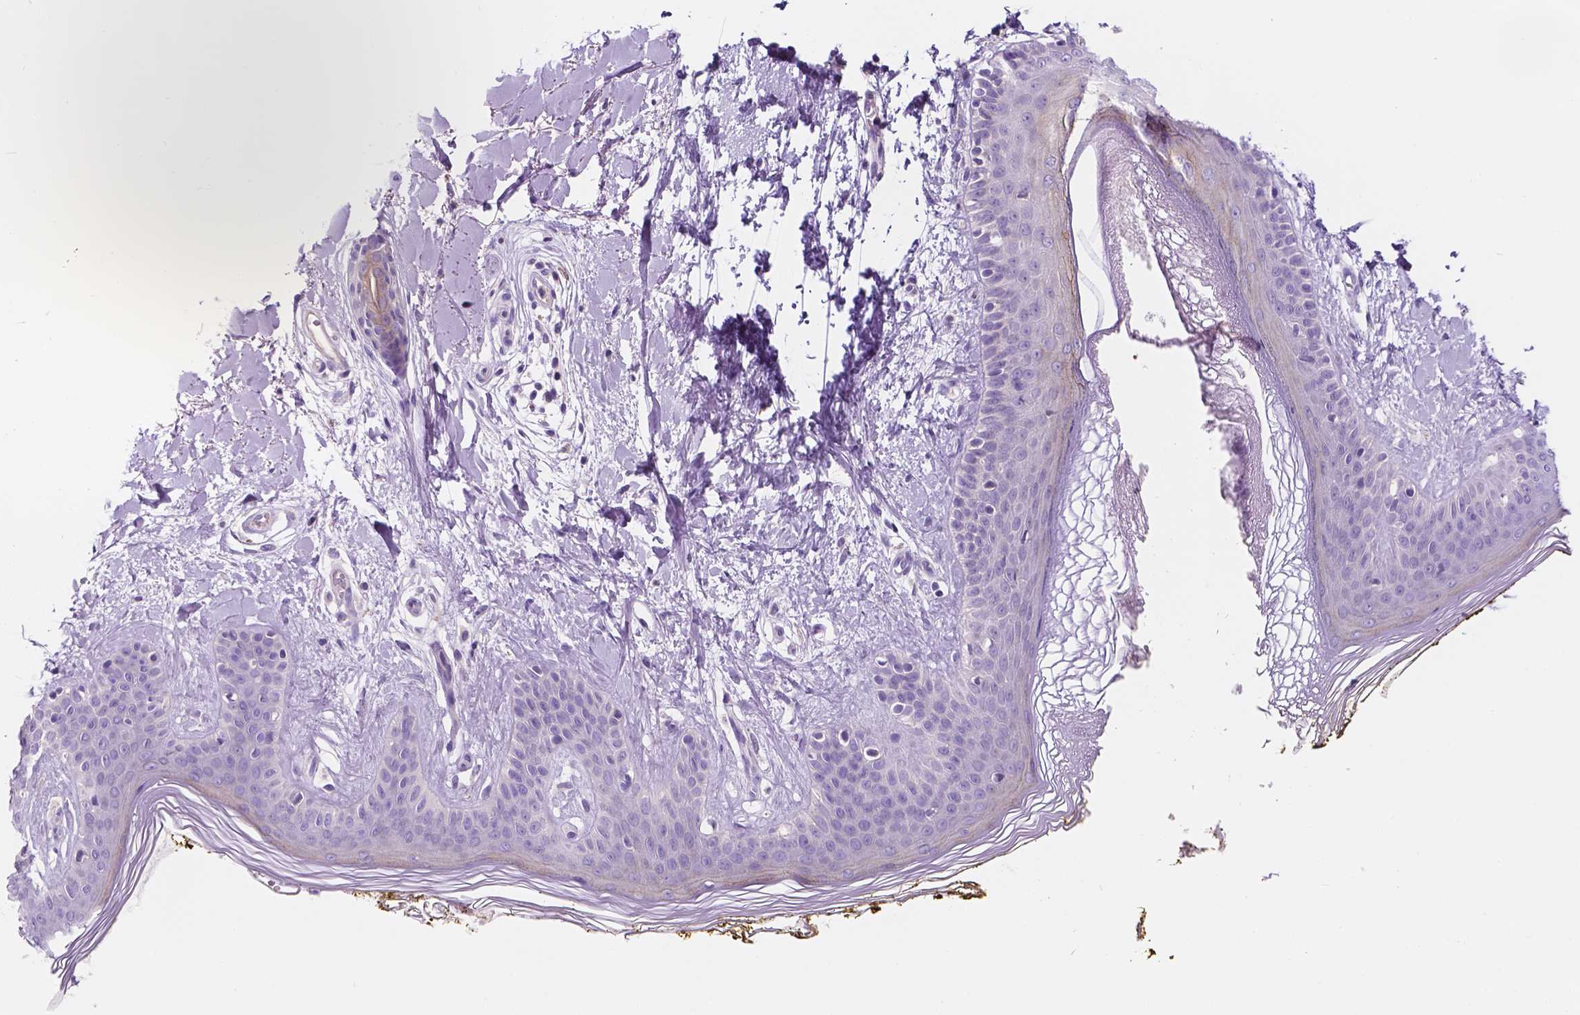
{"staining": {"intensity": "negative", "quantity": "none", "location": "none"}, "tissue": "skin", "cell_type": "Fibroblasts", "image_type": "normal", "snomed": [{"axis": "morphology", "description": "Normal tissue, NOS"}, {"axis": "topography", "description": "Skin"}], "caption": "Immunohistochemistry (IHC) of benign human skin shows no staining in fibroblasts.", "gene": "SIRT2", "patient": {"sex": "female", "age": 34}}